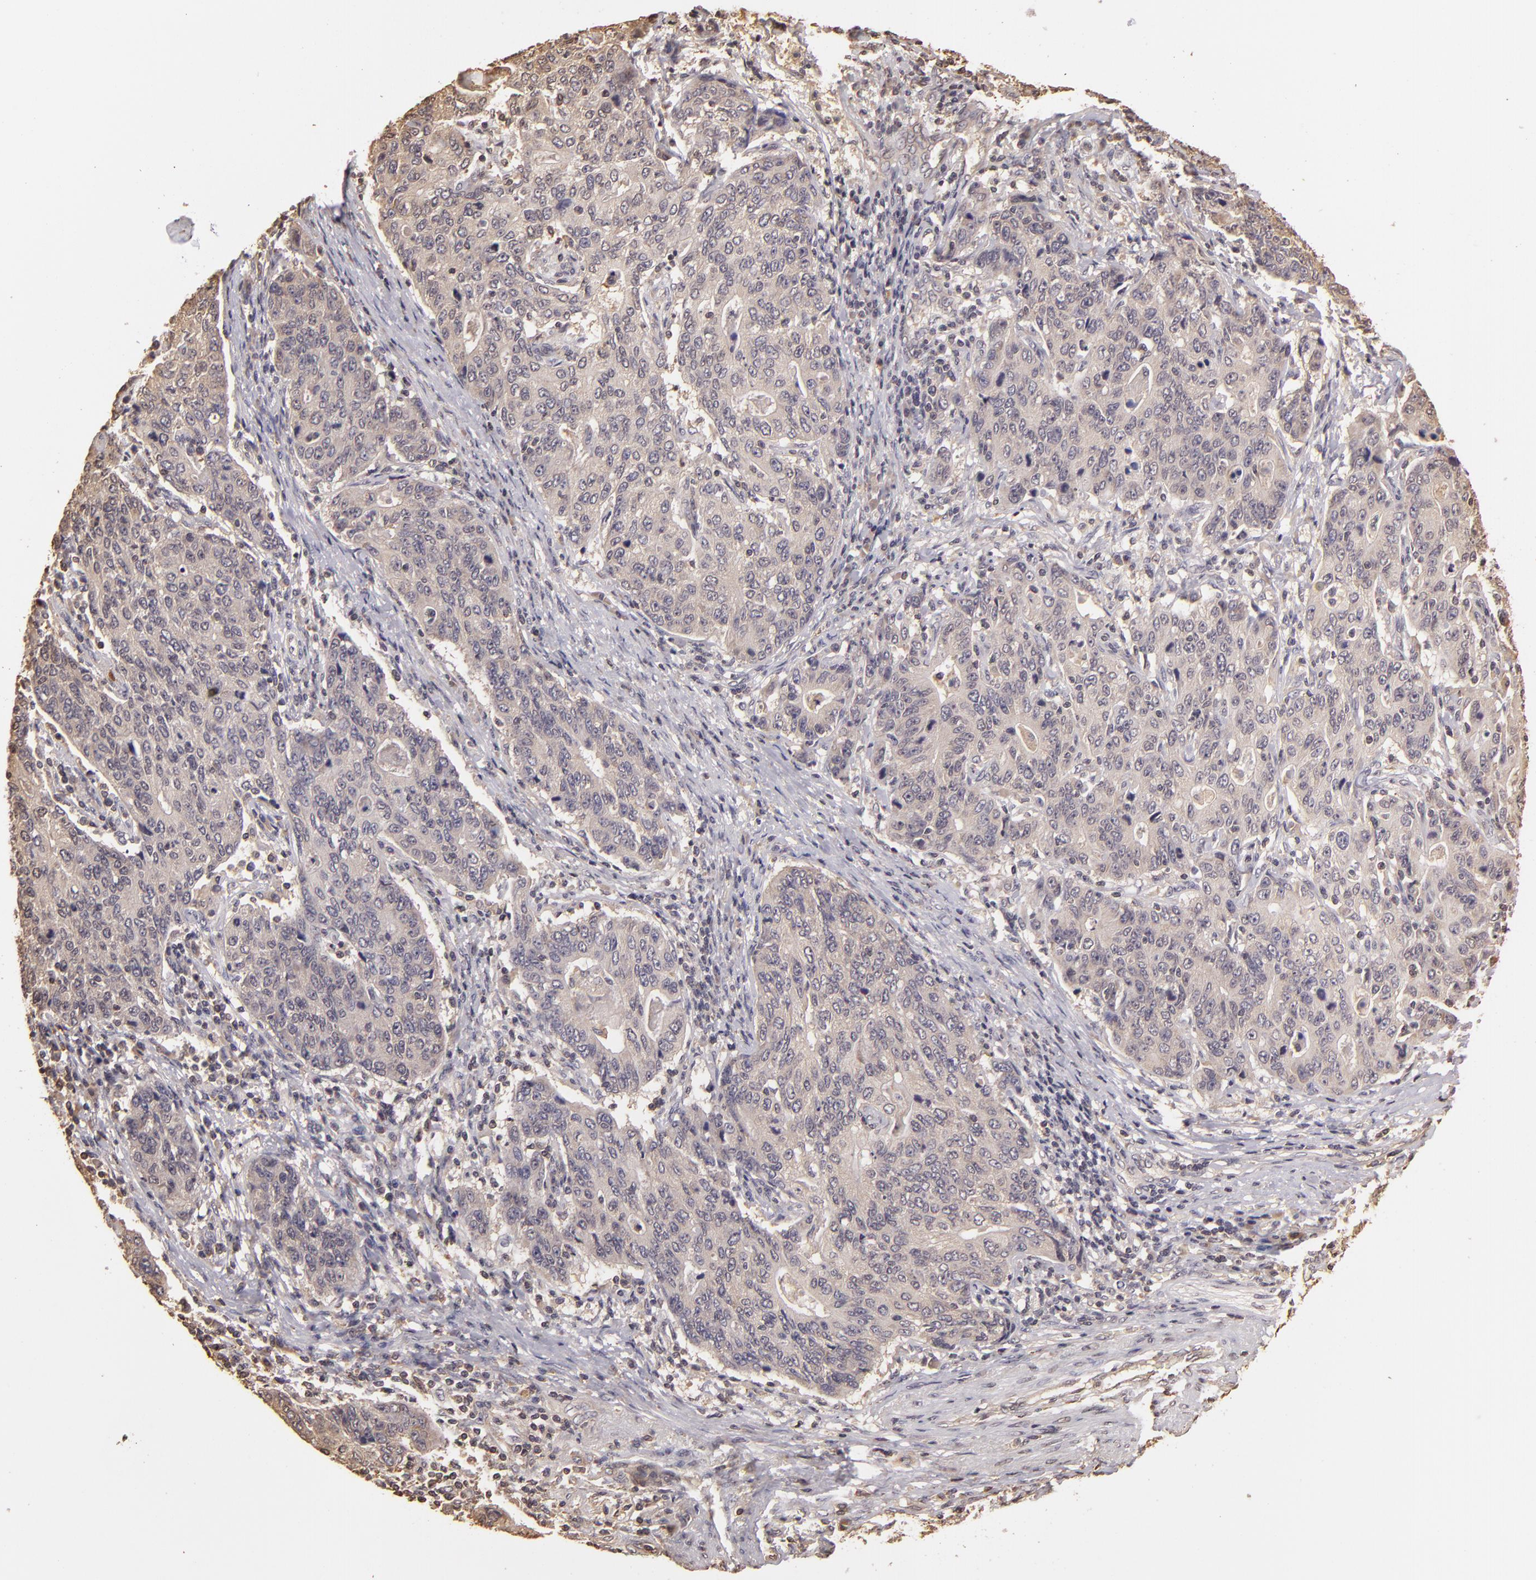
{"staining": {"intensity": "negative", "quantity": "none", "location": "none"}, "tissue": "stomach cancer", "cell_type": "Tumor cells", "image_type": "cancer", "snomed": [{"axis": "morphology", "description": "Adenocarcinoma, NOS"}, {"axis": "topography", "description": "Esophagus"}, {"axis": "topography", "description": "Stomach"}], "caption": "Photomicrograph shows no significant protein expression in tumor cells of adenocarcinoma (stomach).", "gene": "ARPC2", "patient": {"sex": "male", "age": 74}}